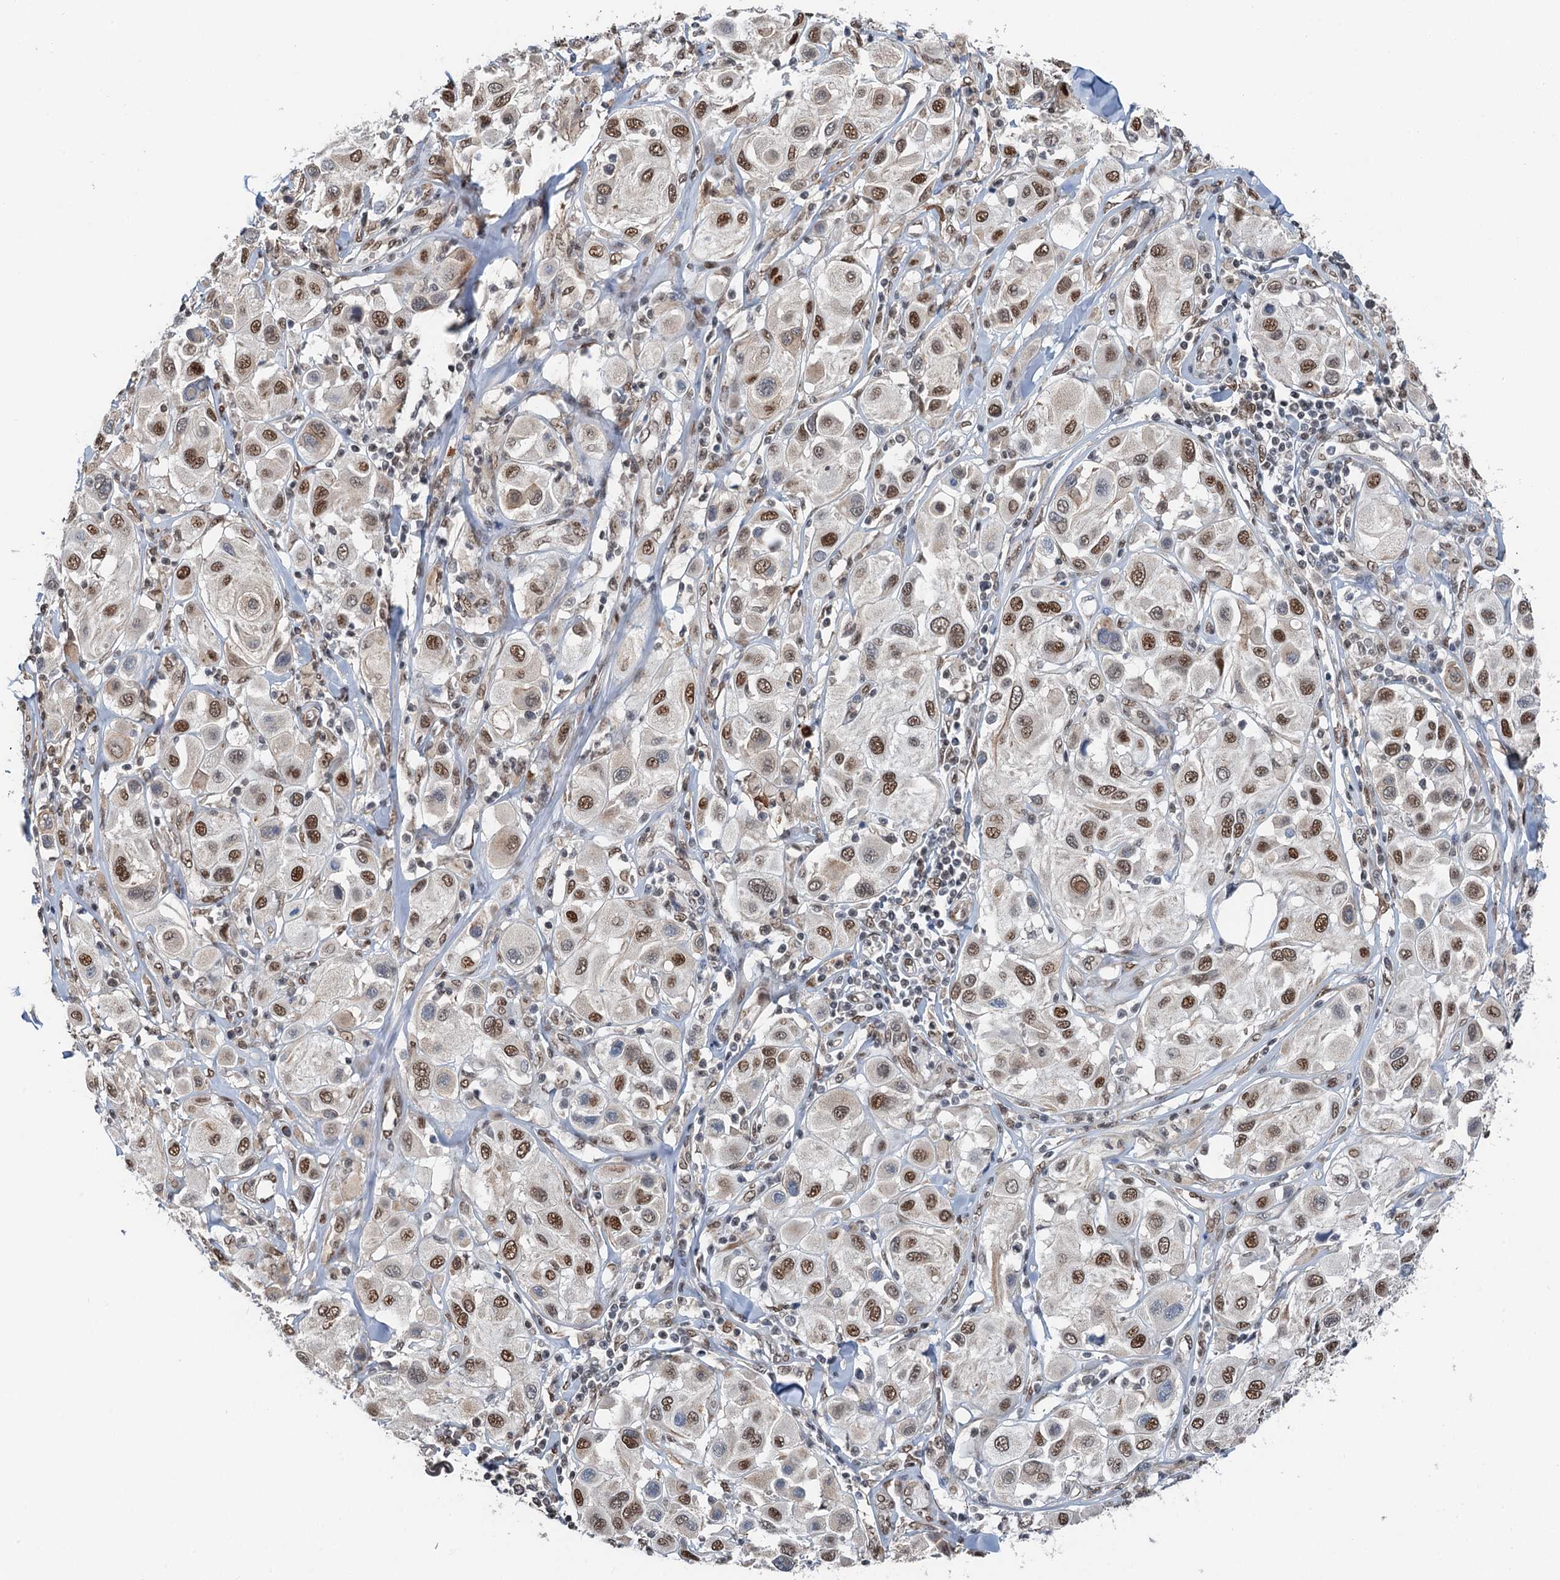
{"staining": {"intensity": "moderate", "quantity": ">75%", "location": "nuclear"}, "tissue": "melanoma", "cell_type": "Tumor cells", "image_type": "cancer", "snomed": [{"axis": "morphology", "description": "Malignant melanoma, Metastatic site"}, {"axis": "topography", "description": "Skin"}], "caption": "The micrograph exhibits staining of malignant melanoma (metastatic site), revealing moderate nuclear protein expression (brown color) within tumor cells.", "gene": "CFDP1", "patient": {"sex": "male", "age": 41}}